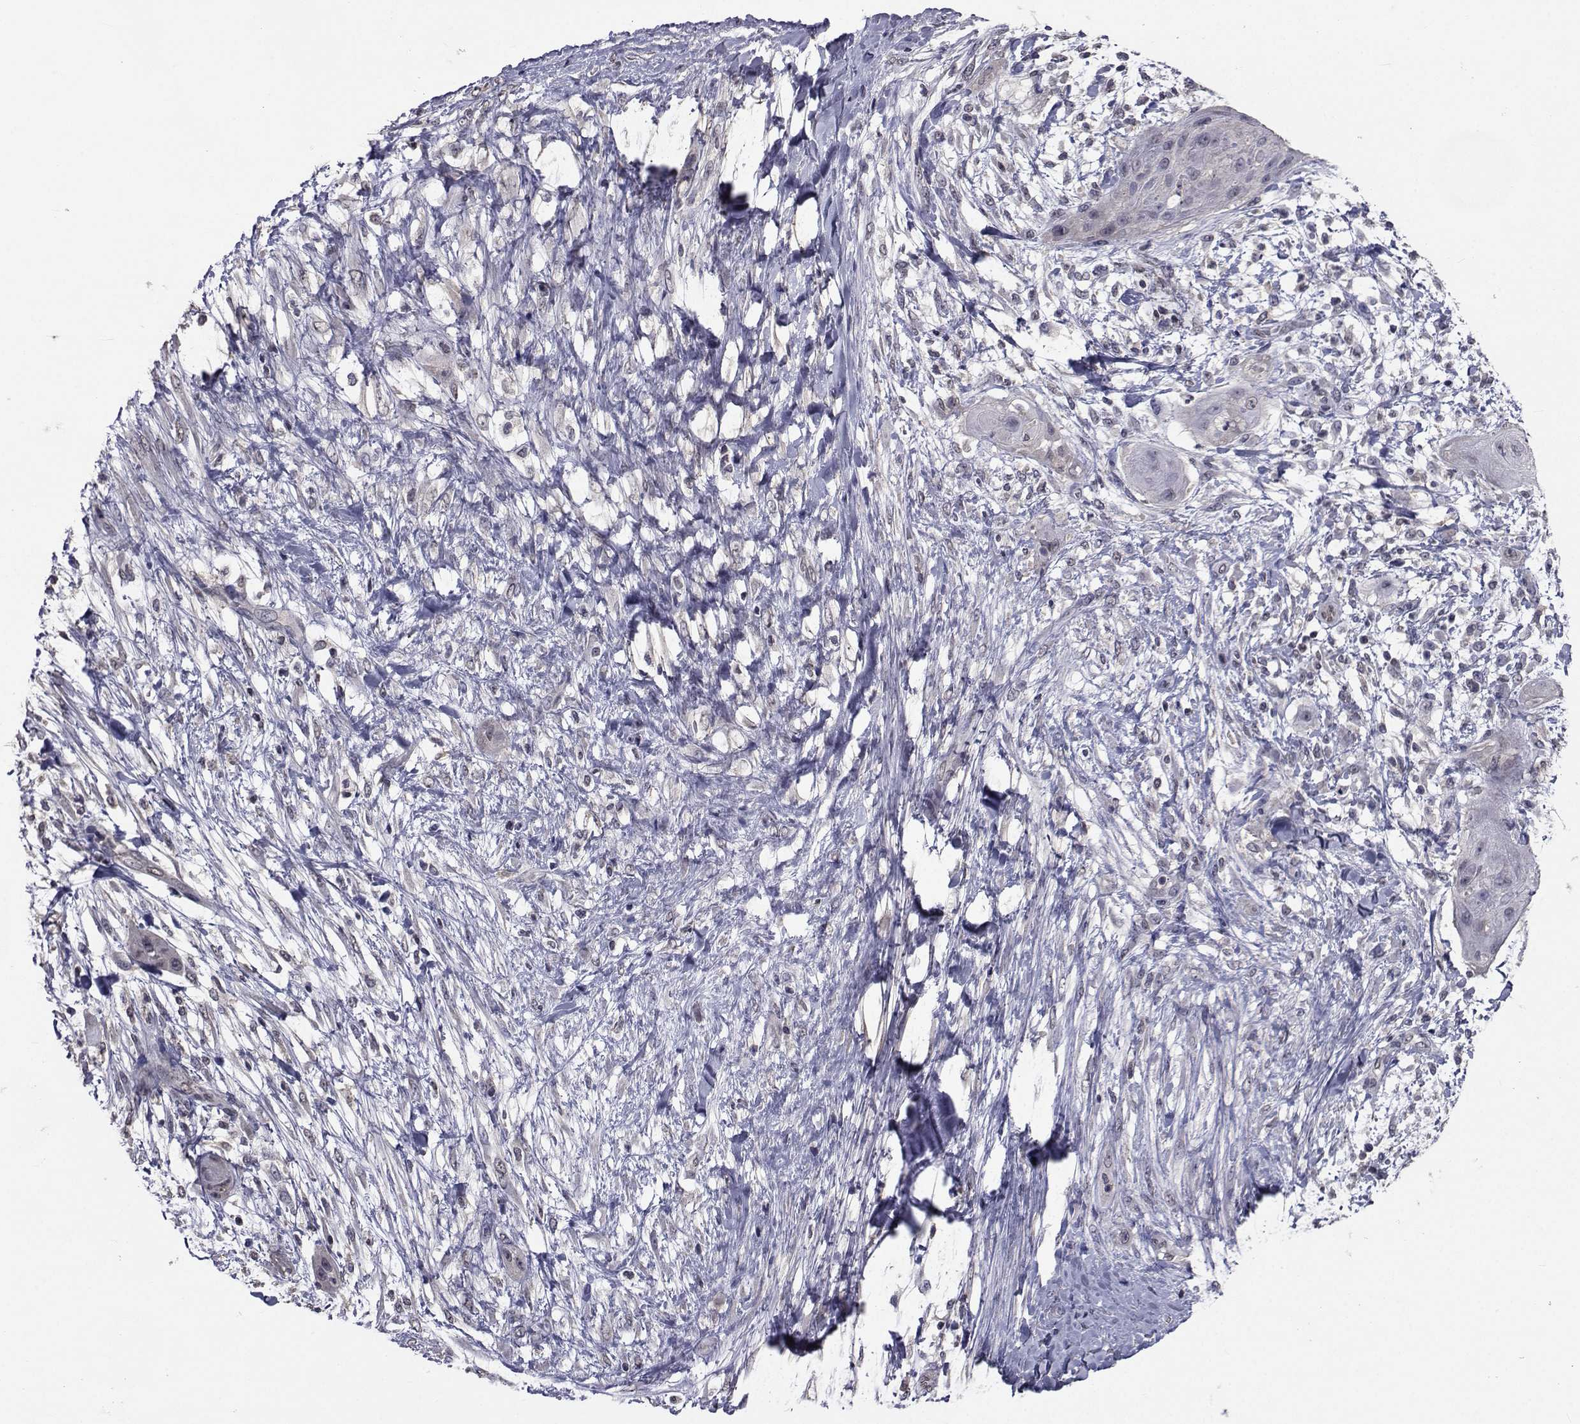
{"staining": {"intensity": "negative", "quantity": "none", "location": "none"}, "tissue": "skin cancer", "cell_type": "Tumor cells", "image_type": "cancer", "snomed": [{"axis": "morphology", "description": "Squamous cell carcinoma, NOS"}, {"axis": "topography", "description": "Skin"}], "caption": "IHC image of neoplastic tissue: skin squamous cell carcinoma stained with DAB (3,3'-diaminobenzidine) exhibits no significant protein staining in tumor cells.", "gene": "CYP2S1", "patient": {"sex": "male", "age": 62}}